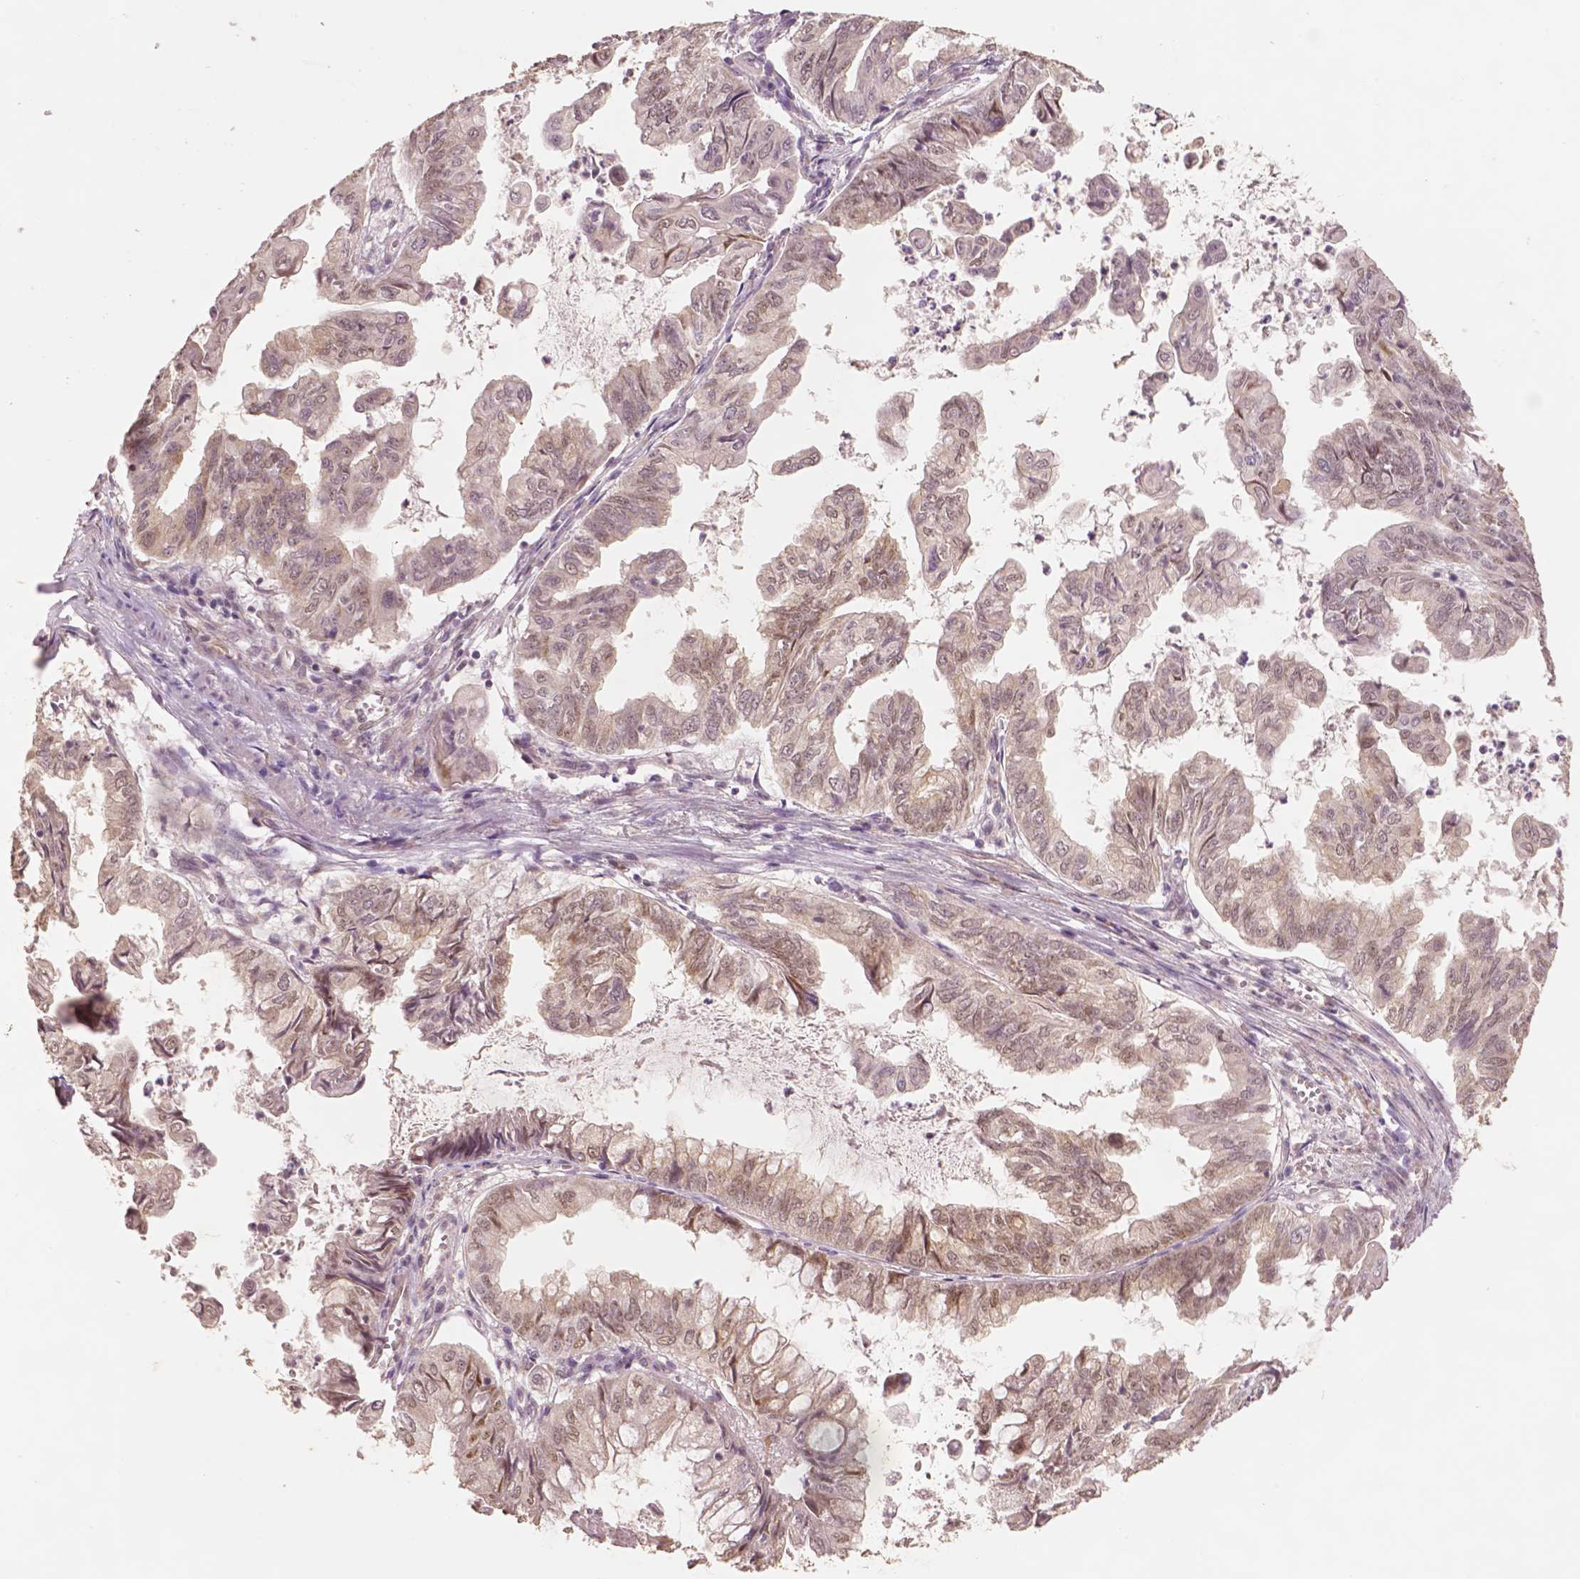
{"staining": {"intensity": "negative", "quantity": "none", "location": "none"}, "tissue": "stomach cancer", "cell_type": "Tumor cells", "image_type": "cancer", "snomed": [{"axis": "morphology", "description": "Adenocarcinoma, NOS"}, {"axis": "topography", "description": "Stomach, upper"}], "caption": "Stomach cancer (adenocarcinoma) was stained to show a protein in brown. There is no significant expression in tumor cells.", "gene": "STAT3", "patient": {"sex": "male", "age": 80}}